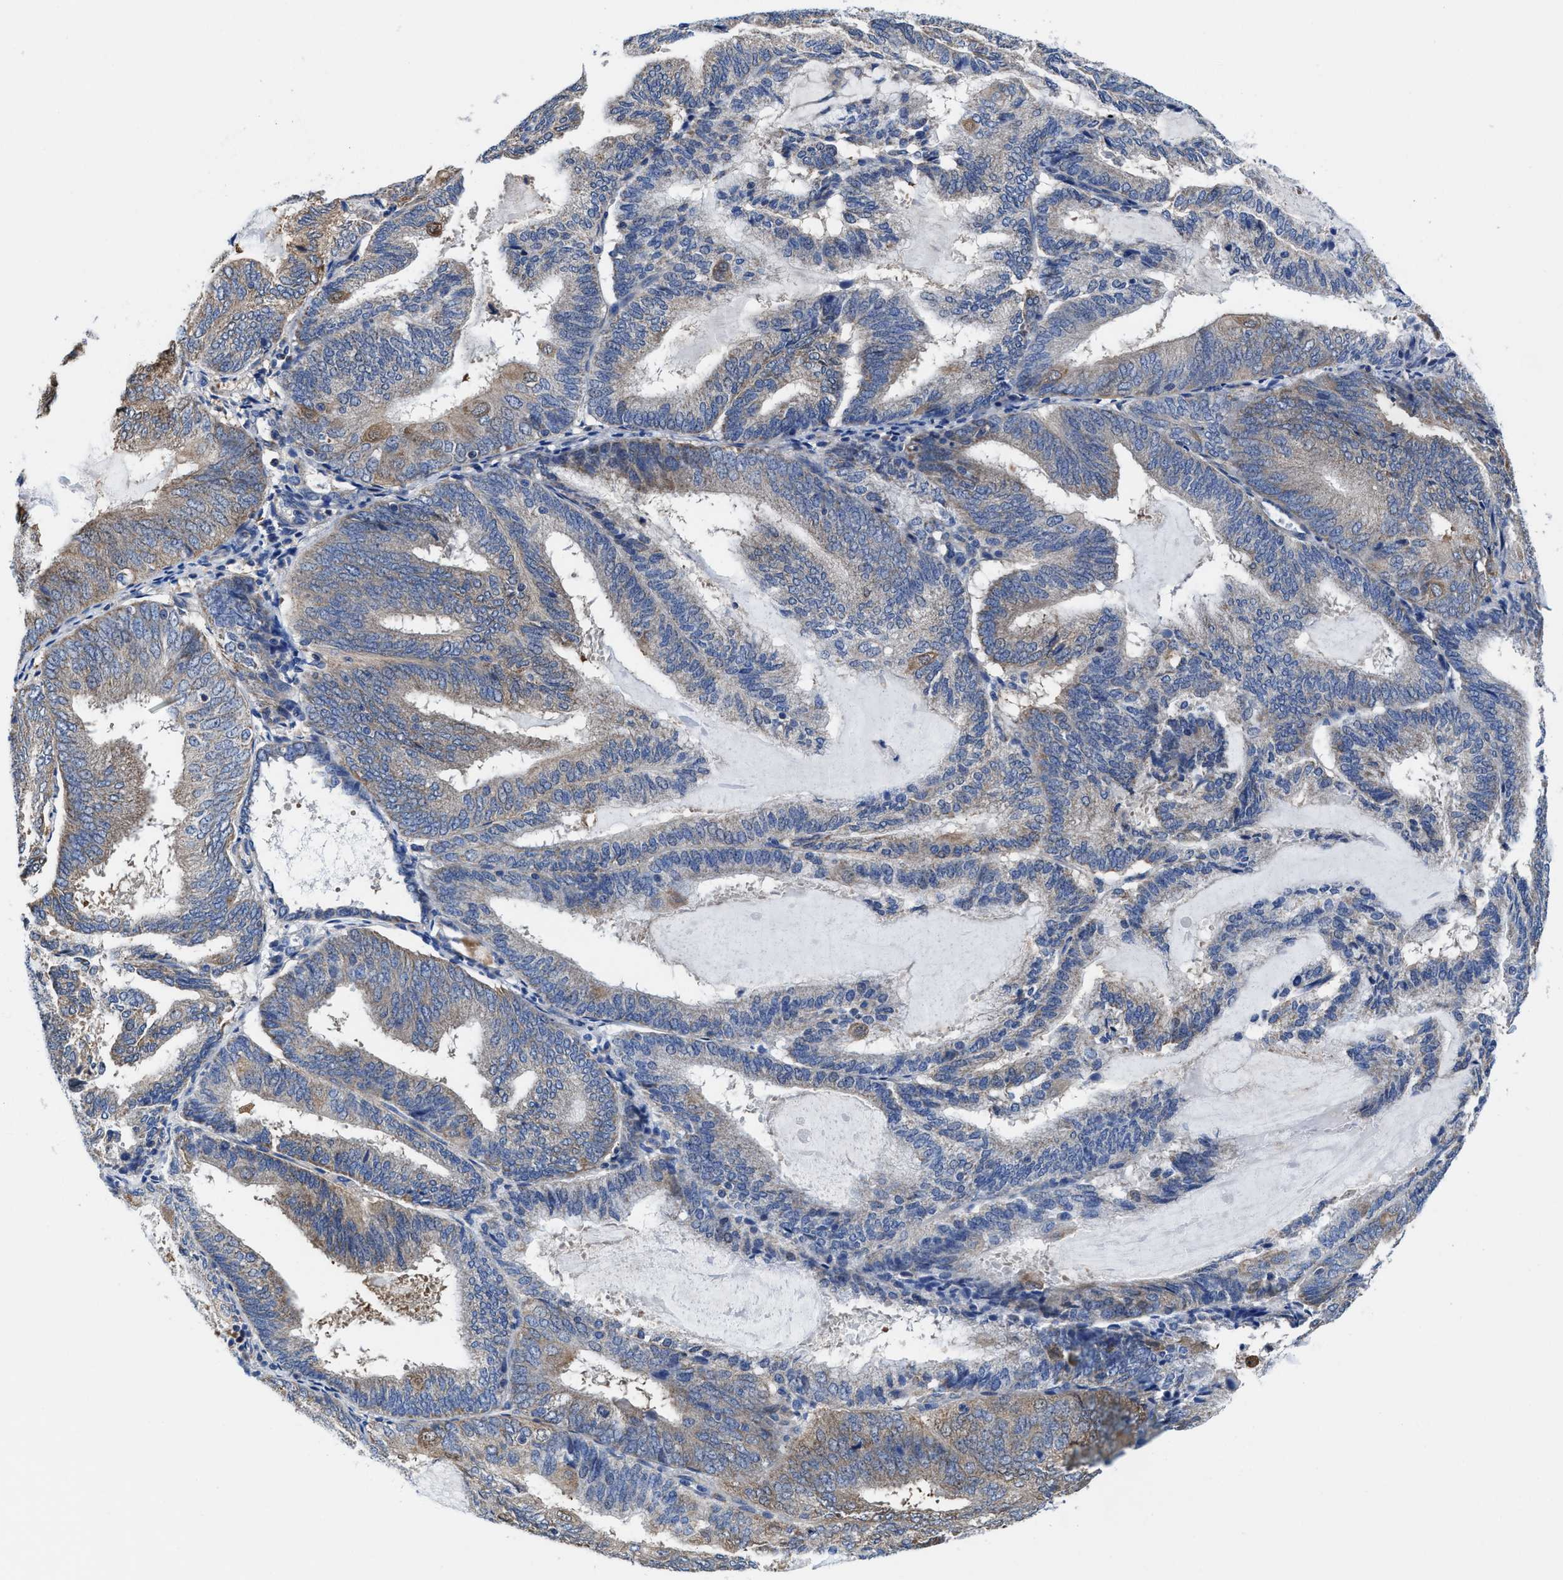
{"staining": {"intensity": "weak", "quantity": "25%-75%", "location": "cytoplasmic/membranous"}, "tissue": "endometrial cancer", "cell_type": "Tumor cells", "image_type": "cancer", "snomed": [{"axis": "morphology", "description": "Adenocarcinoma, NOS"}, {"axis": "topography", "description": "Endometrium"}], "caption": "Tumor cells exhibit low levels of weak cytoplasmic/membranous positivity in approximately 25%-75% of cells in human endometrial cancer (adenocarcinoma).", "gene": "TMEM30A", "patient": {"sex": "female", "age": 81}}